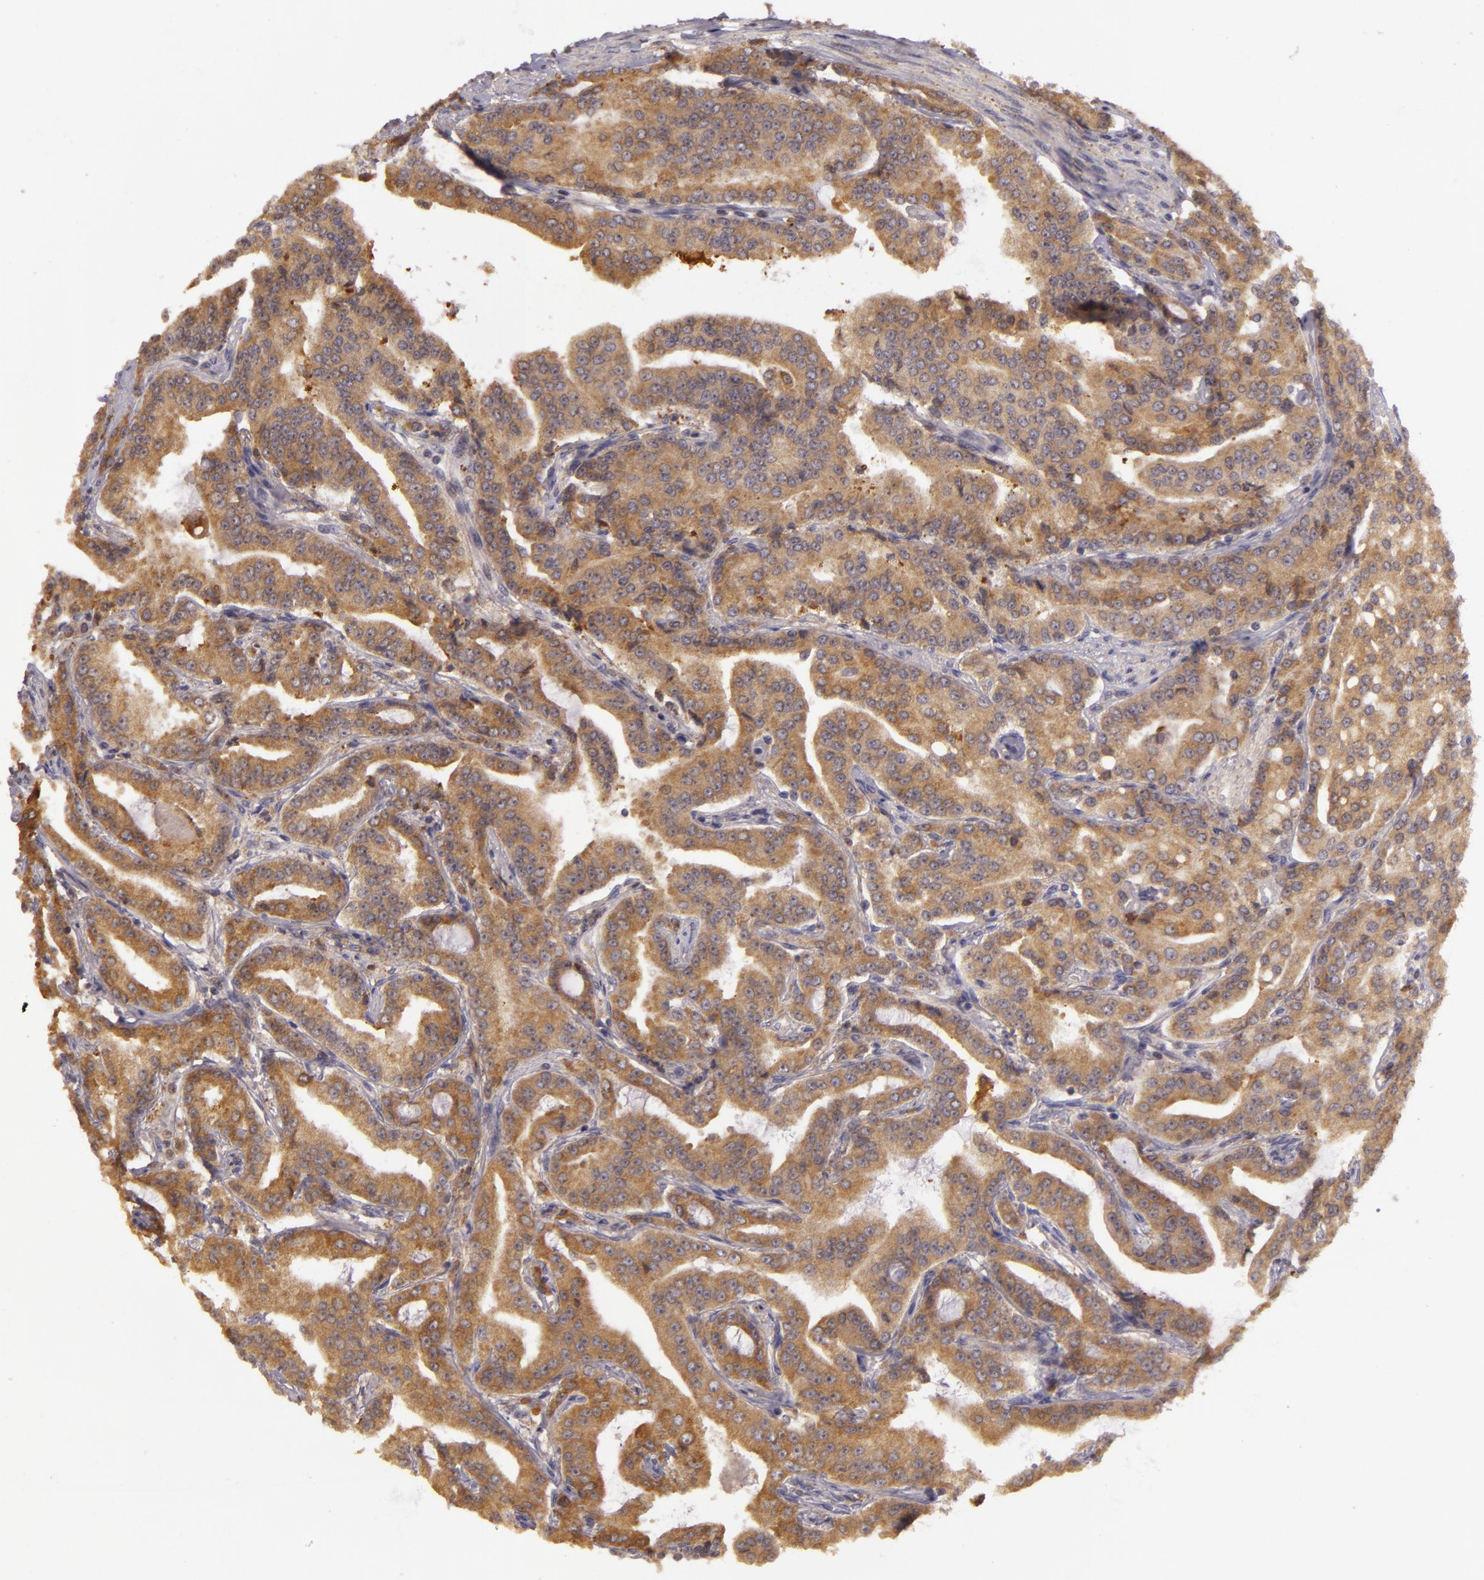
{"staining": {"intensity": "moderate", "quantity": ">75%", "location": "cytoplasmic/membranous"}, "tissue": "prostate cancer", "cell_type": "Tumor cells", "image_type": "cancer", "snomed": [{"axis": "morphology", "description": "Adenocarcinoma, Medium grade"}, {"axis": "topography", "description": "Prostate"}], "caption": "This micrograph displays immunohistochemistry staining of human adenocarcinoma (medium-grade) (prostate), with medium moderate cytoplasmic/membranous staining in about >75% of tumor cells.", "gene": "PPP1R3F", "patient": {"sex": "male", "age": 72}}